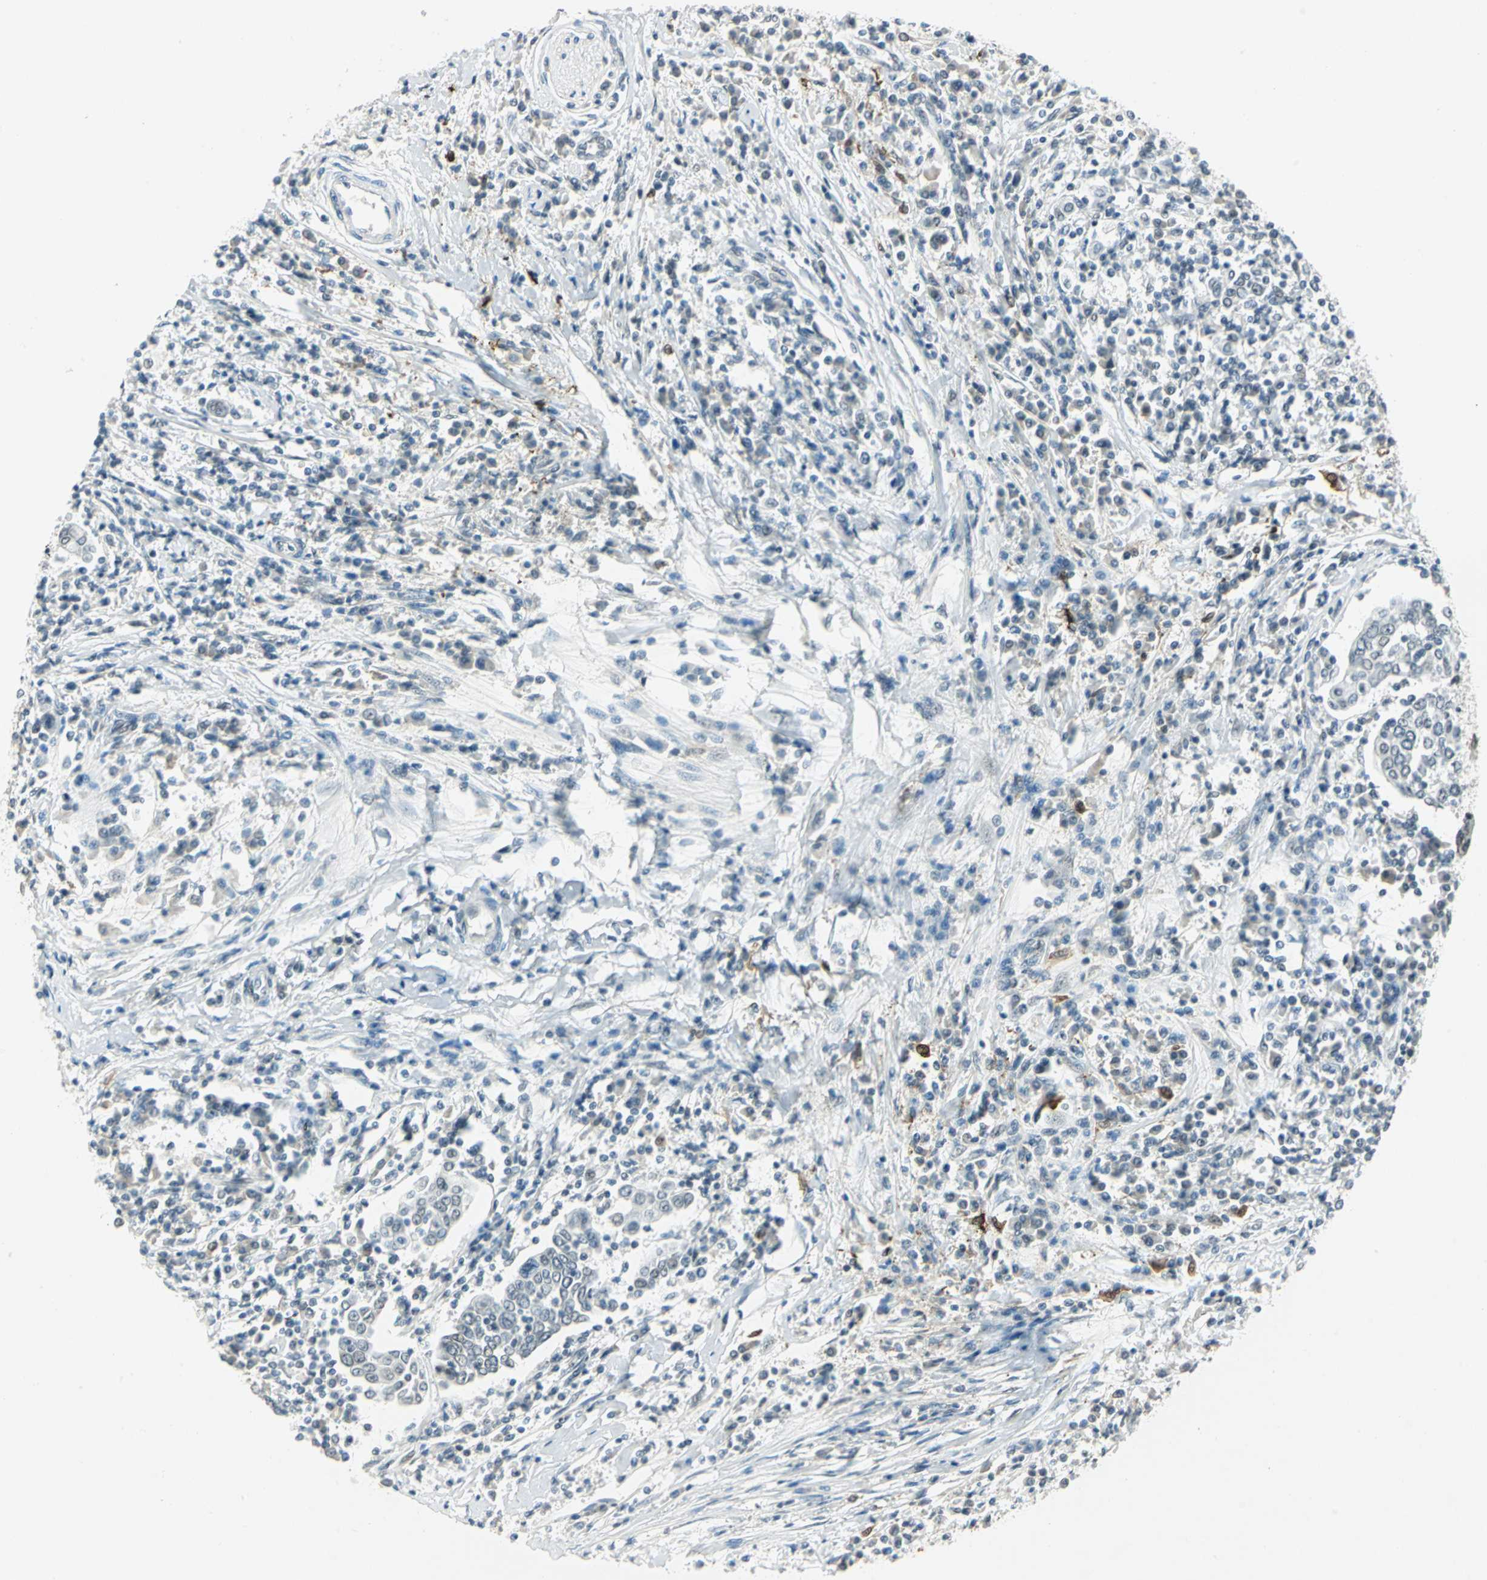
{"staining": {"intensity": "negative", "quantity": "none", "location": "none"}, "tissue": "cervical cancer", "cell_type": "Tumor cells", "image_type": "cancer", "snomed": [{"axis": "morphology", "description": "Squamous cell carcinoma, NOS"}, {"axis": "topography", "description": "Cervix"}], "caption": "Histopathology image shows no significant protein expression in tumor cells of squamous cell carcinoma (cervical).", "gene": "MTMR10", "patient": {"sex": "female", "age": 40}}